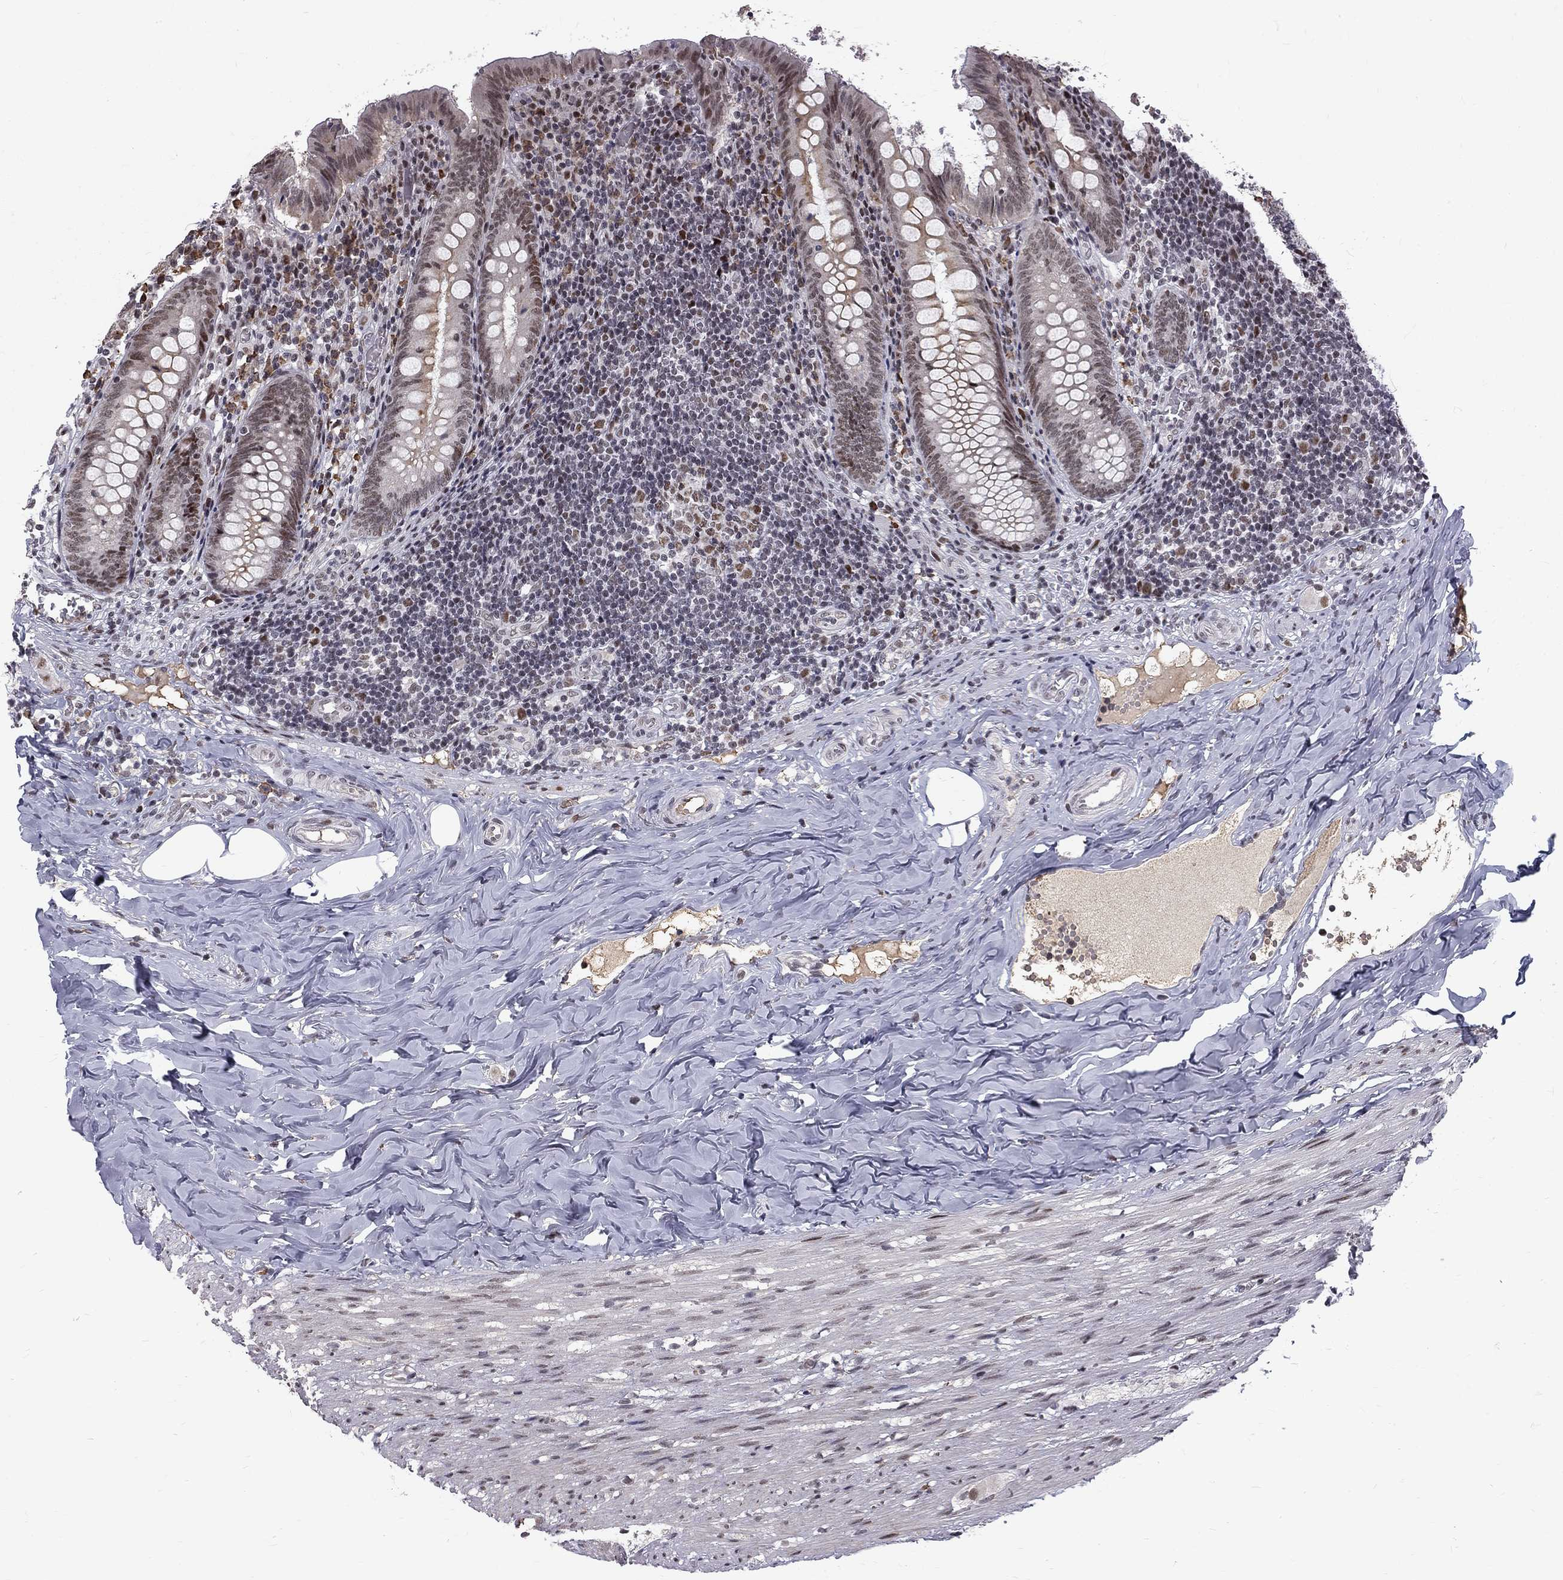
{"staining": {"intensity": "moderate", "quantity": "<25%", "location": "nuclear"}, "tissue": "appendix", "cell_type": "Glandular cells", "image_type": "normal", "snomed": [{"axis": "morphology", "description": "Normal tissue, NOS"}, {"axis": "topography", "description": "Appendix"}], "caption": "Immunohistochemical staining of benign human appendix reveals <25% levels of moderate nuclear protein staining in approximately <25% of glandular cells.", "gene": "TCEAL1", "patient": {"sex": "female", "age": 23}}